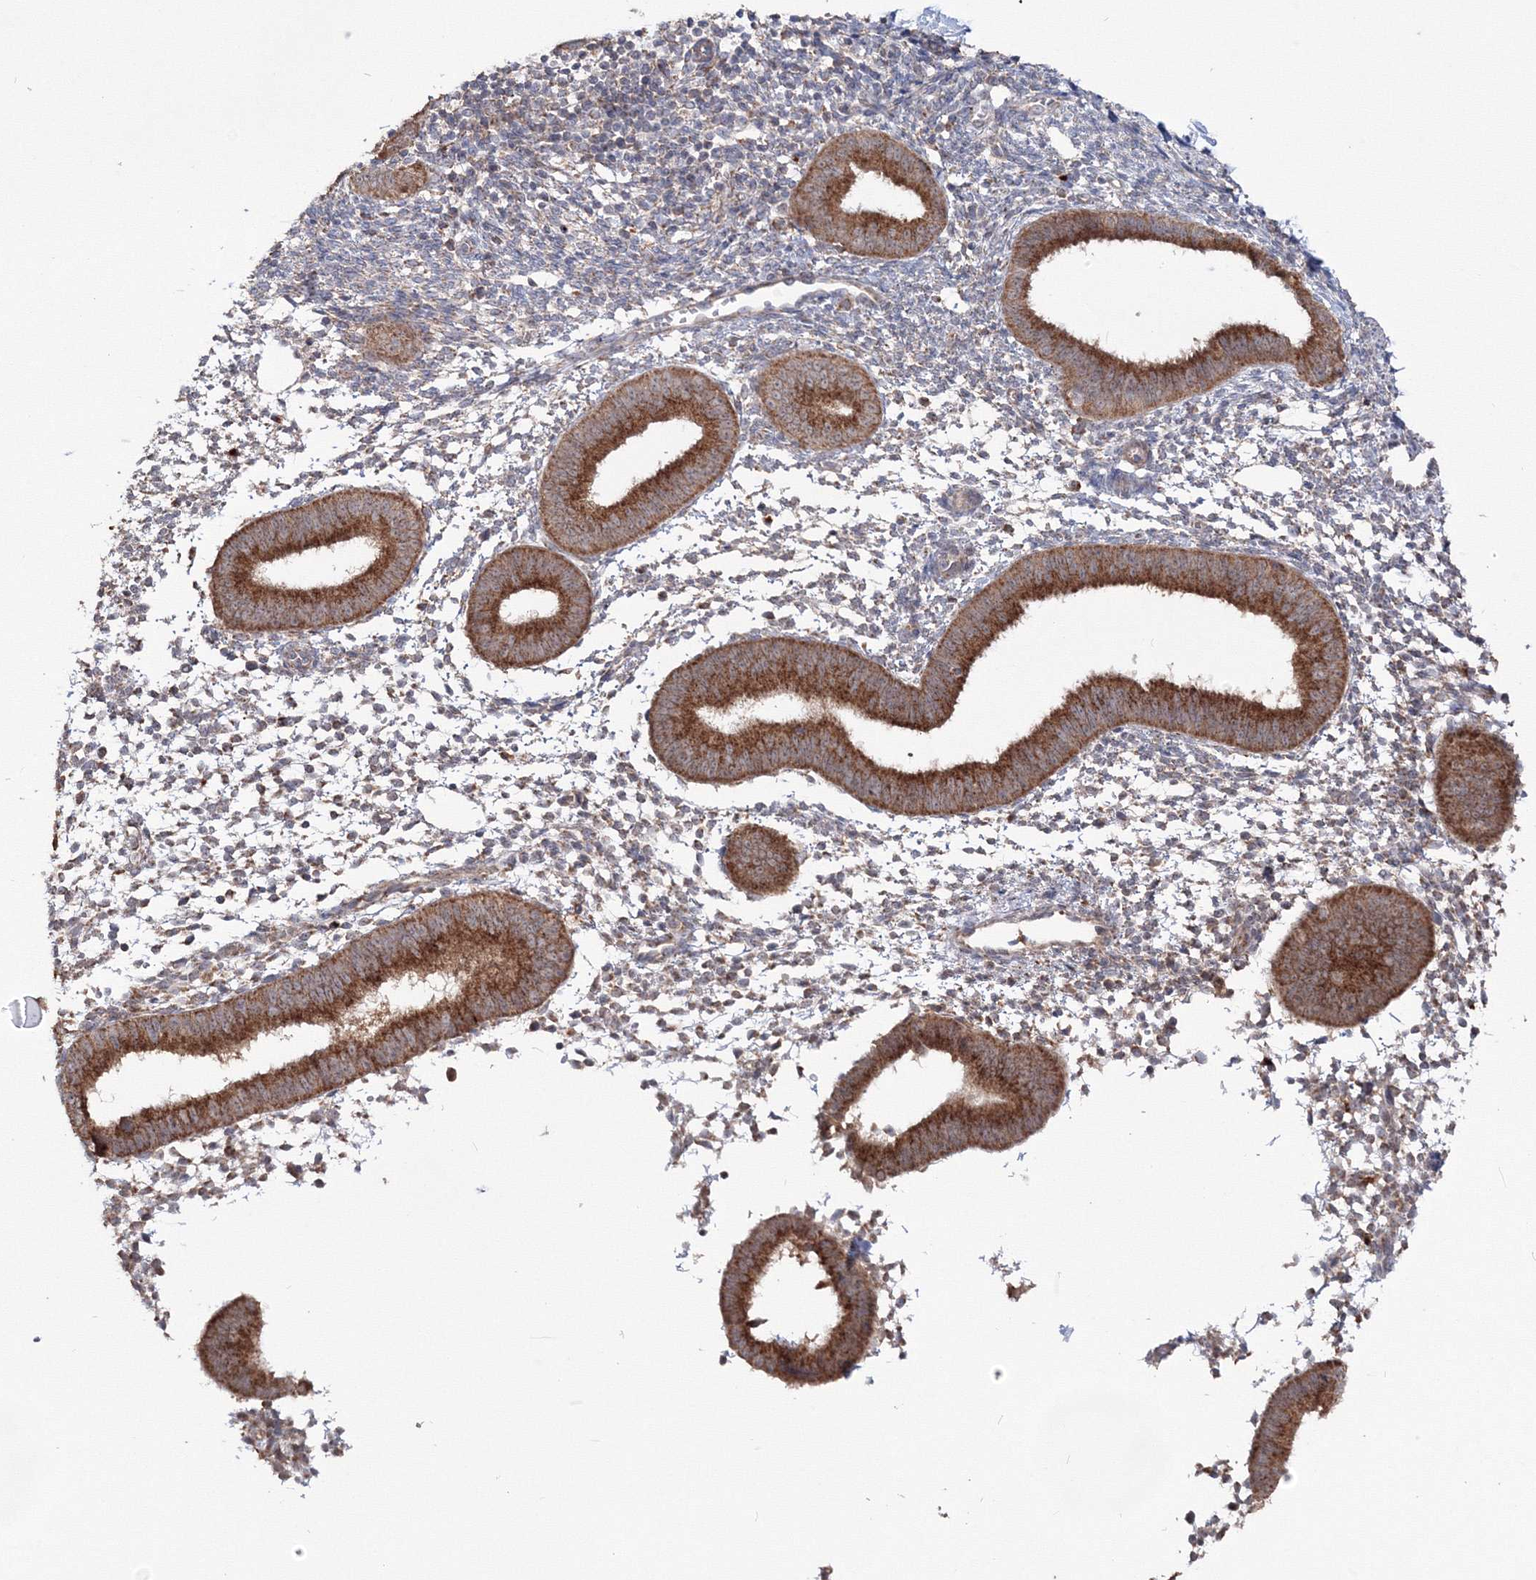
{"staining": {"intensity": "weak", "quantity": "<25%", "location": "cytoplasmic/membranous"}, "tissue": "endometrium", "cell_type": "Cells in endometrial stroma", "image_type": "normal", "snomed": [{"axis": "morphology", "description": "Normal tissue, NOS"}, {"axis": "topography", "description": "Uterus"}, {"axis": "topography", "description": "Endometrium"}], "caption": "The immunohistochemistry histopathology image has no significant staining in cells in endometrial stroma of endometrium. The staining was performed using DAB to visualize the protein expression in brown, while the nuclei were stained in blue with hematoxylin (Magnification: 20x).", "gene": "PEX13", "patient": {"sex": "female", "age": 48}}